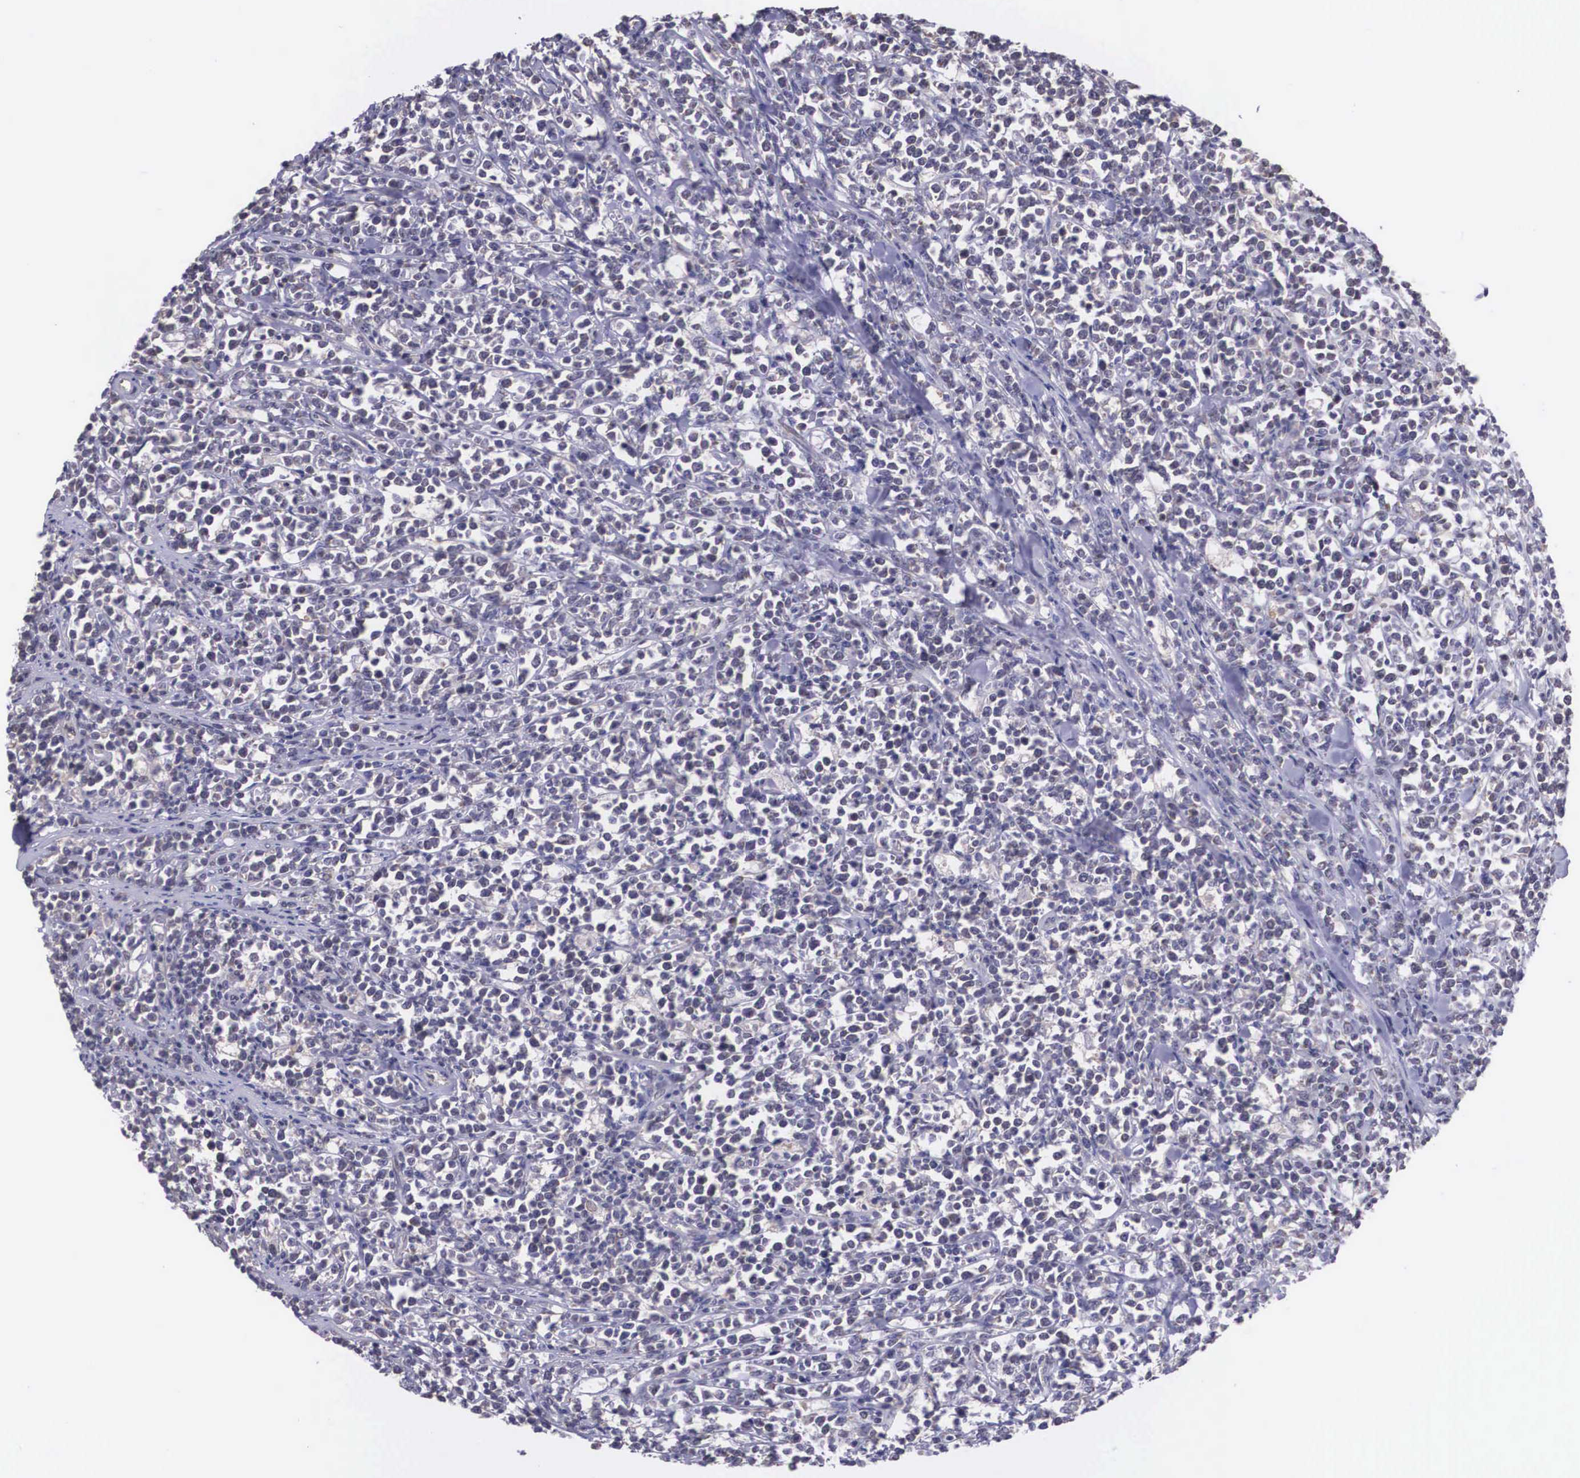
{"staining": {"intensity": "negative", "quantity": "none", "location": "none"}, "tissue": "lymphoma", "cell_type": "Tumor cells", "image_type": "cancer", "snomed": [{"axis": "morphology", "description": "Malignant lymphoma, non-Hodgkin's type, High grade"}, {"axis": "topography", "description": "Small intestine"}, {"axis": "topography", "description": "Colon"}], "caption": "Immunohistochemistry (IHC) of malignant lymphoma, non-Hodgkin's type (high-grade) demonstrates no expression in tumor cells. The staining was performed using DAB (3,3'-diaminobenzidine) to visualize the protein expression in brown, while the nuclei were stained in blue with hematoxylin (Magnification: 20x).", "gene": "SLC25A21", "patient": {"sex": "male", "age": 8}}